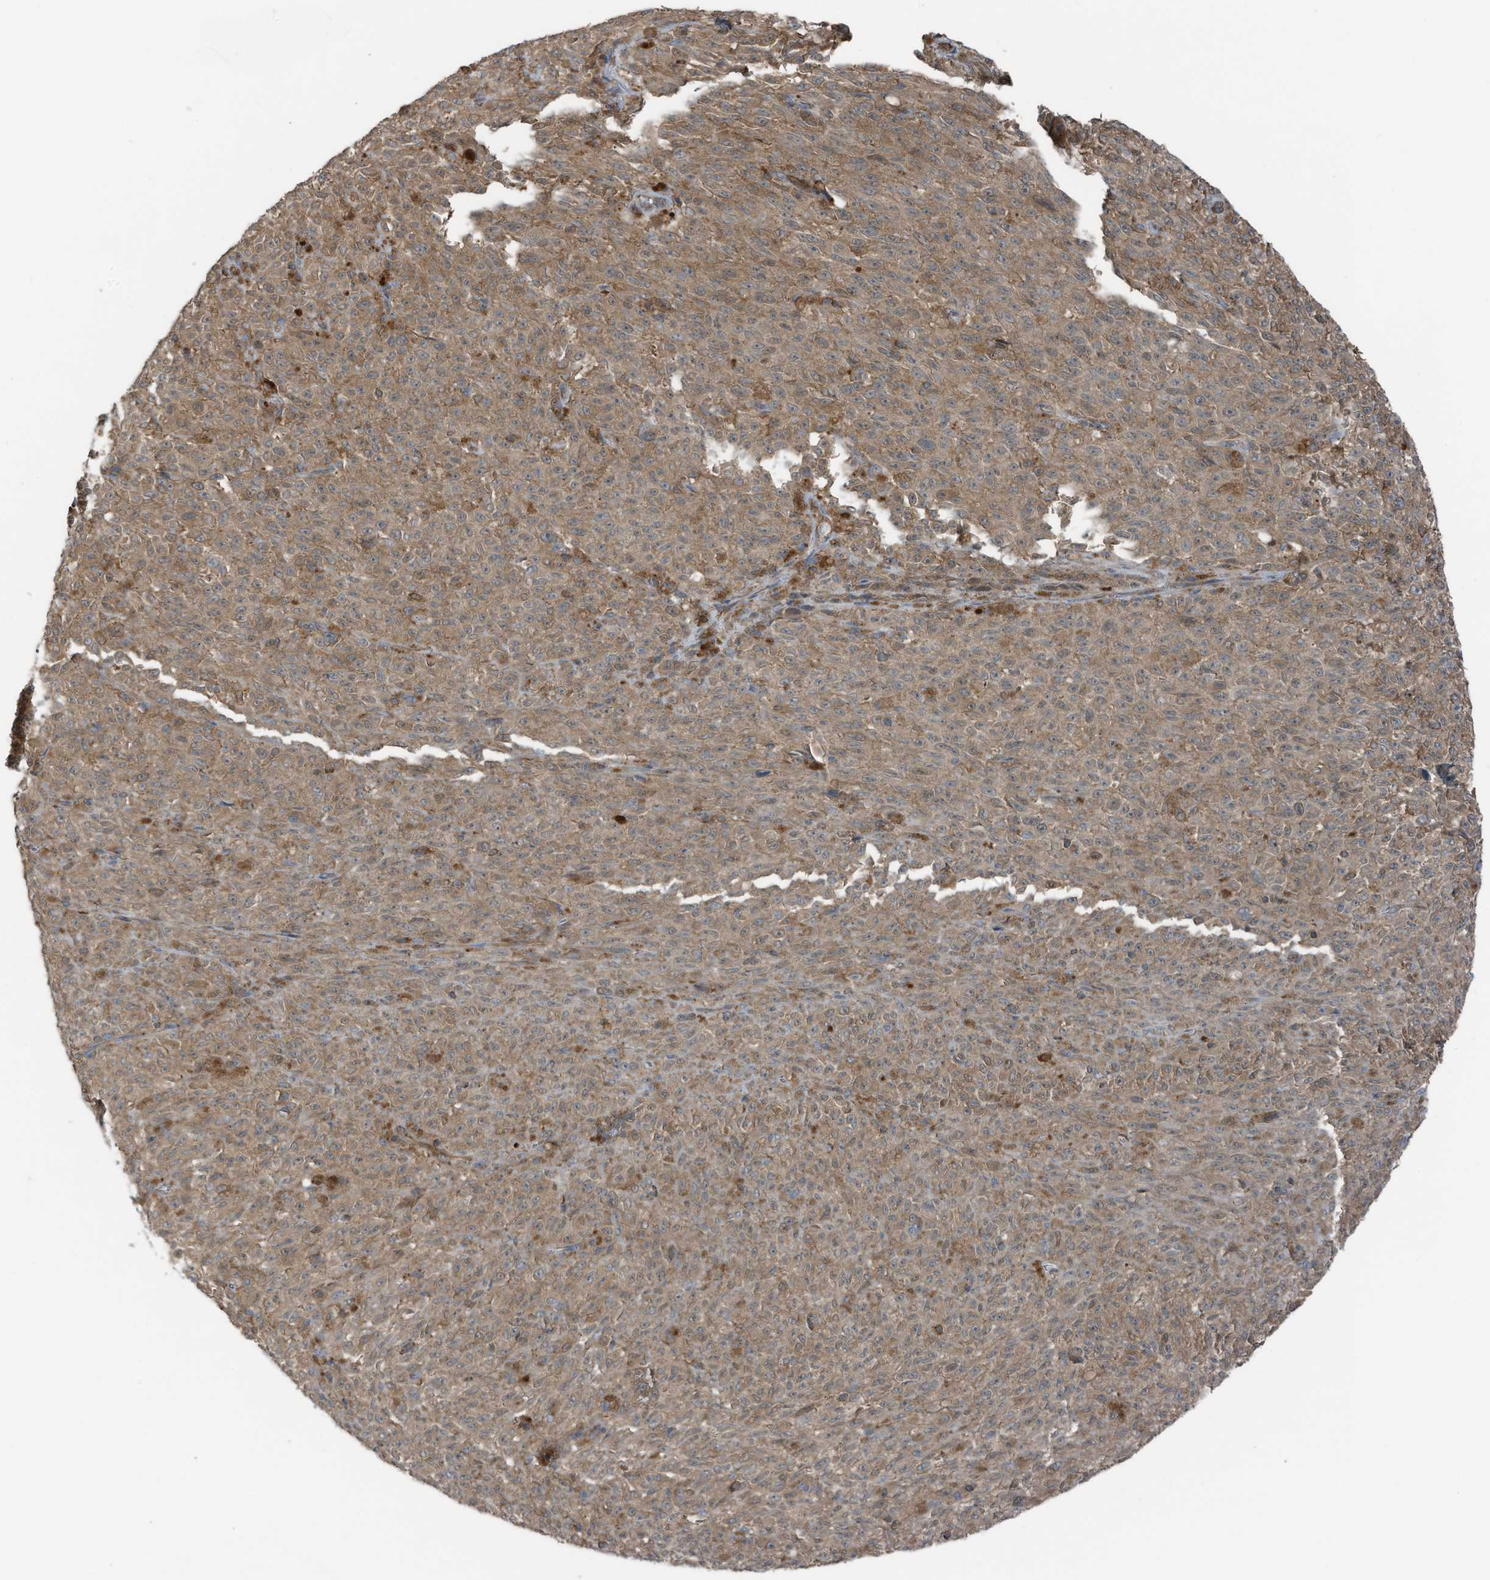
{"staining": {"intensity": "moderate", "quantity": ">75%", "location": "cytoplasmic/membranous"}, "tissue": "melanoma", "cell_type": "Tumor cells", "image_type": "cancer", "snomed": [{"axis": "morphology", "description": "Malignant melanoma, NOS"}, {"axis": "topography", "description": "Skin"}], "caption": "This is a micrograph of immunohistochemistry (IHC) staining of malignant melanoma, which shows moderate staining in the cytoplasmic/membranous of tumor cells.", "gene": "TXNDC9", "patient": {"sex": "female", "age": 82}}